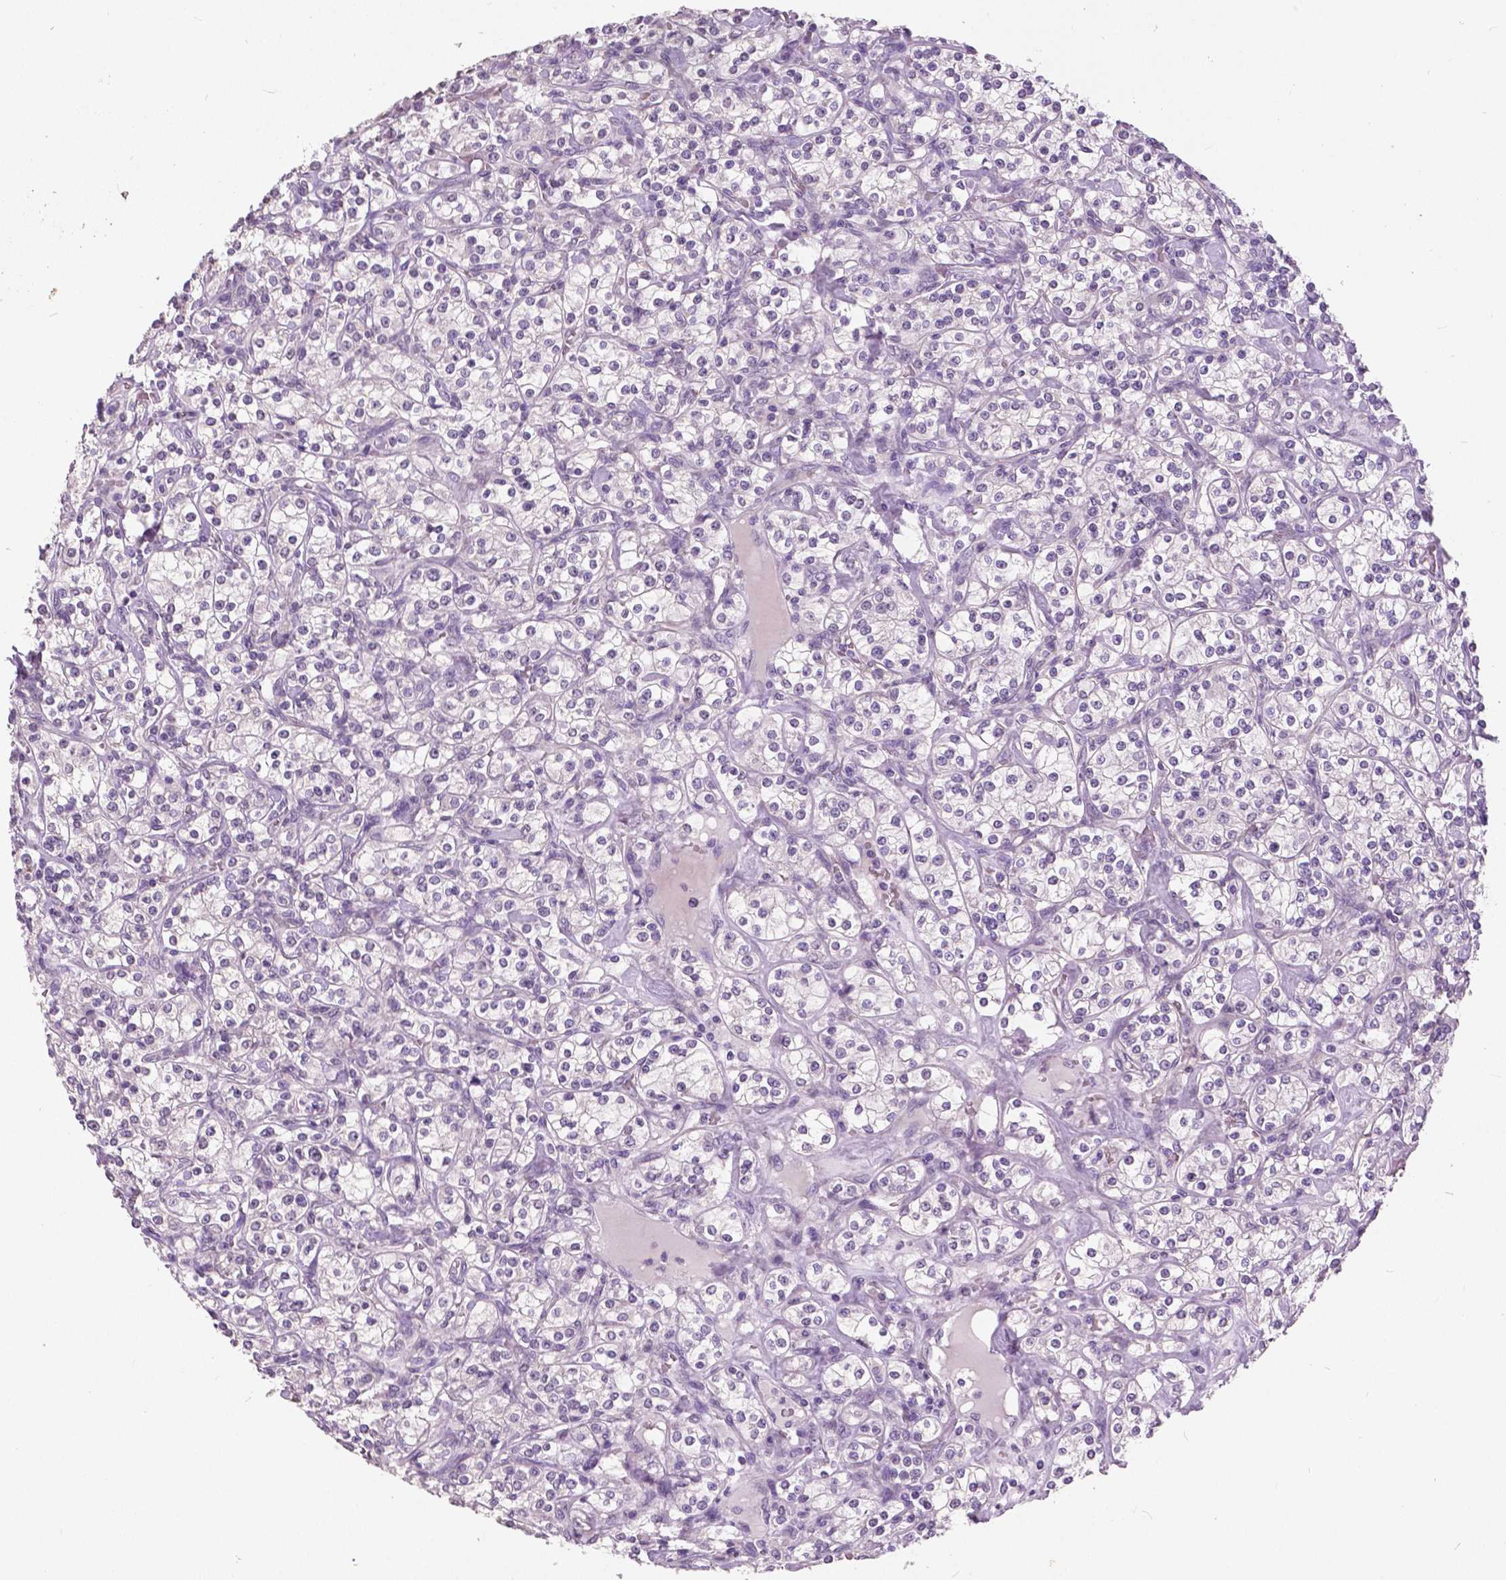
{"staining": {"intensity": "negative", "quantity": "none", "location": "none"}, "tissue": "renal cancer", "cell_type": "Tumor cells", "image_type": "cancer", "snomed": [{"axis": "morphology", "description": "Adenocarcinoma, NOS"}, {"axis": "topography", "description": "Kidney"}], "caption": "This is an IHC histopathology image of human renal cancer. There is no staining in tumor cells.", "gene": "GRIN2A", "patient": {"sex": "male", "age": 77}}